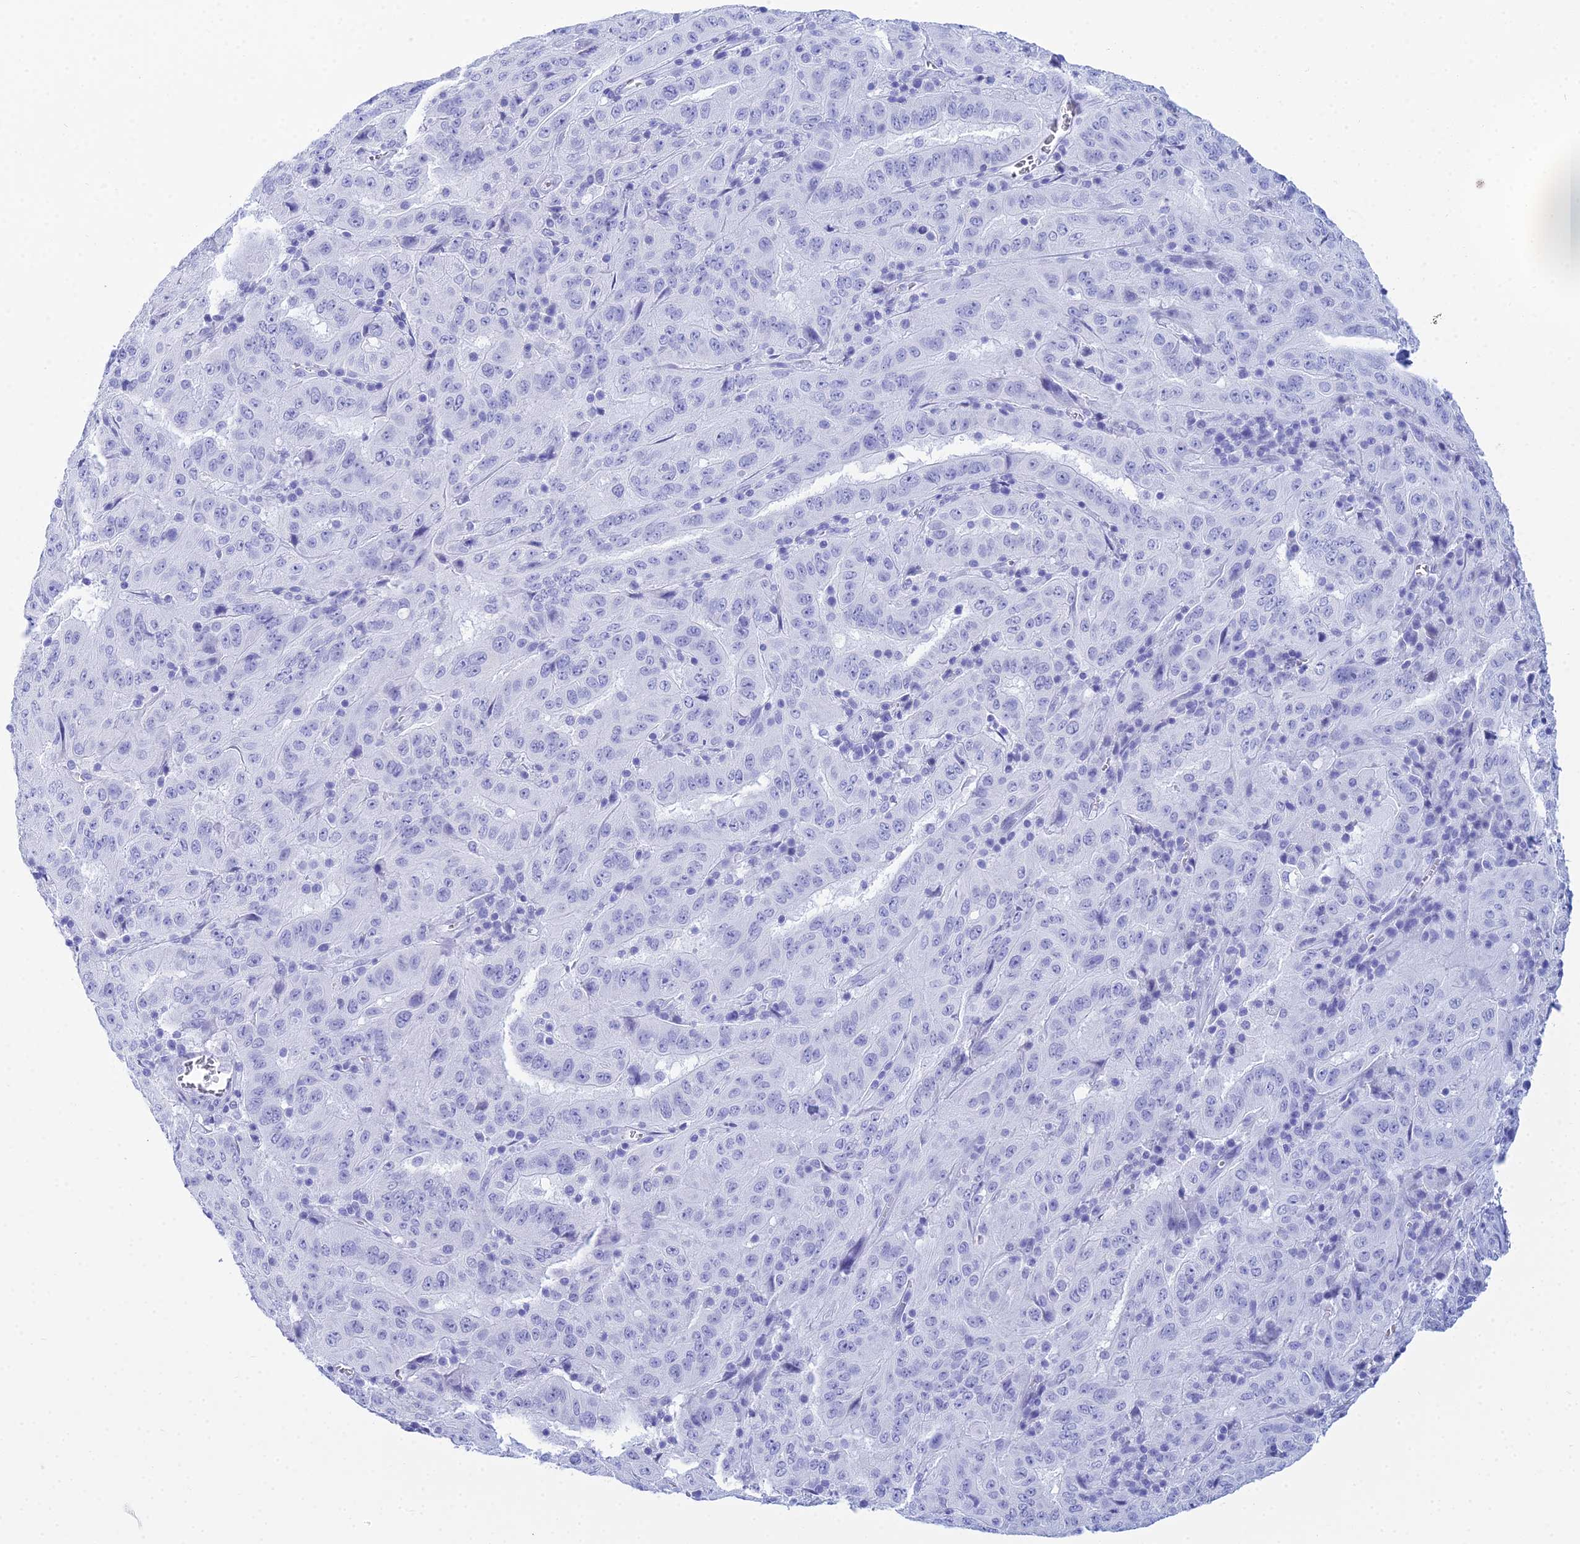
{"staining": {"intensity": "negative", "quantity": "none", "location": "none"}, "tissue": "pancreatic cancer", "cell_type": "Tumor cells", "image_type": "cancer", "snomed": [{"axis": "morphology", "description": "Adenocarcinoma, NOS"}, {"axis": "topography", "description": "Pancreas"}], "caption": "Tumor cells are negative for protein expression in human pancreatic adenocarcinoma.", "gene": "PATE4", "patient": {"sex": "male", "age": 63}}